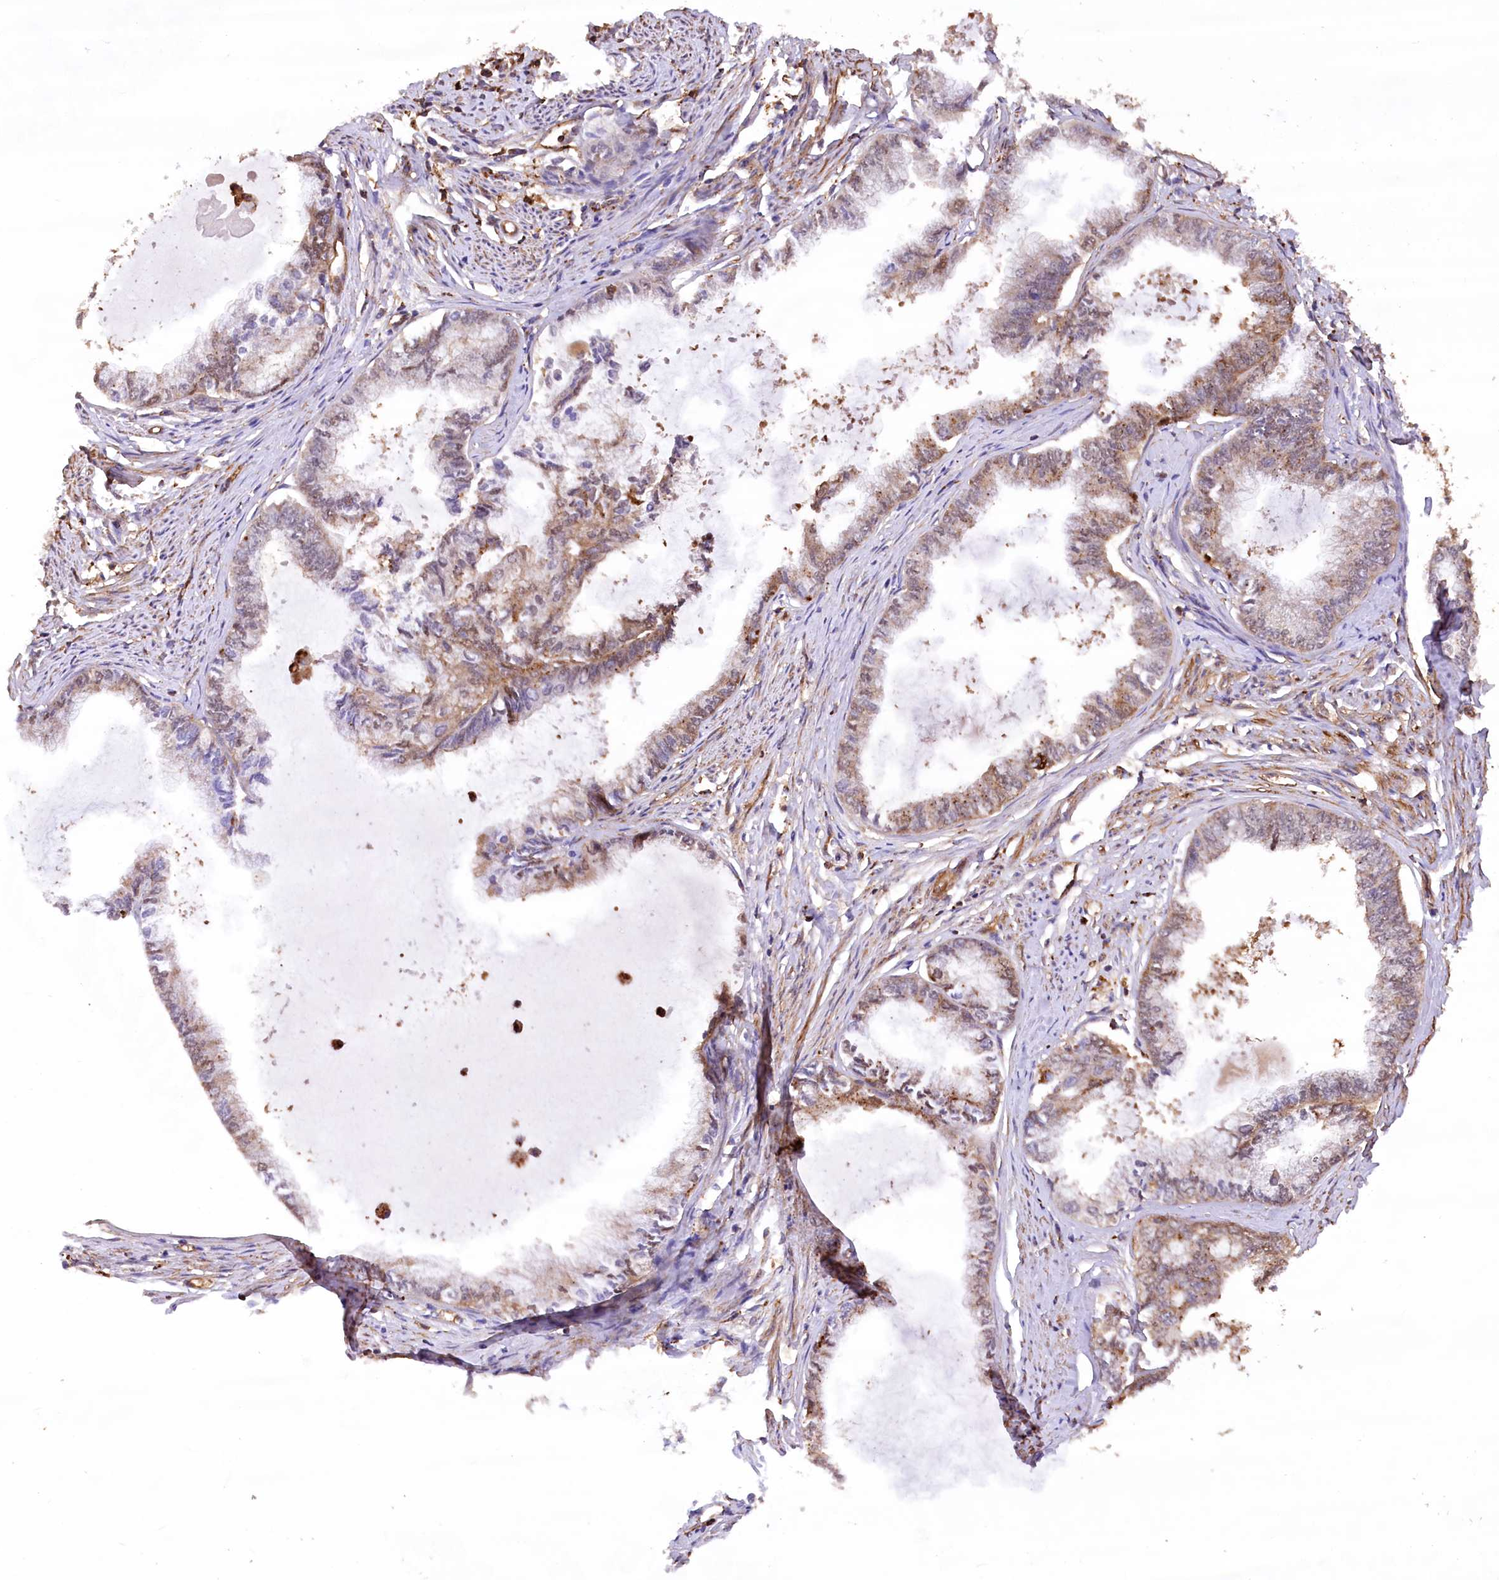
{"staining": {"intensity": "moderate", "quantity": "25%-75%", "location": "cytoplasmic/membranous"}, "tissue": "endometrial cancer", "cell_type": "Tumor cells", "image_type": "cancer", "snomed": [{"axis": "morphology", "description": "Adenocarcinoma, NOS"}, {"axis": "topography", "description": "Endometrium"}], "caption": "IHC of endometrial adenocarcinoma reveals medium levels of moderate cytoplasmic/membranous expression in about 25%-75% of tumor cells.", "gene": "DPP3", "patient": {"sex": "female", "age": 86}}